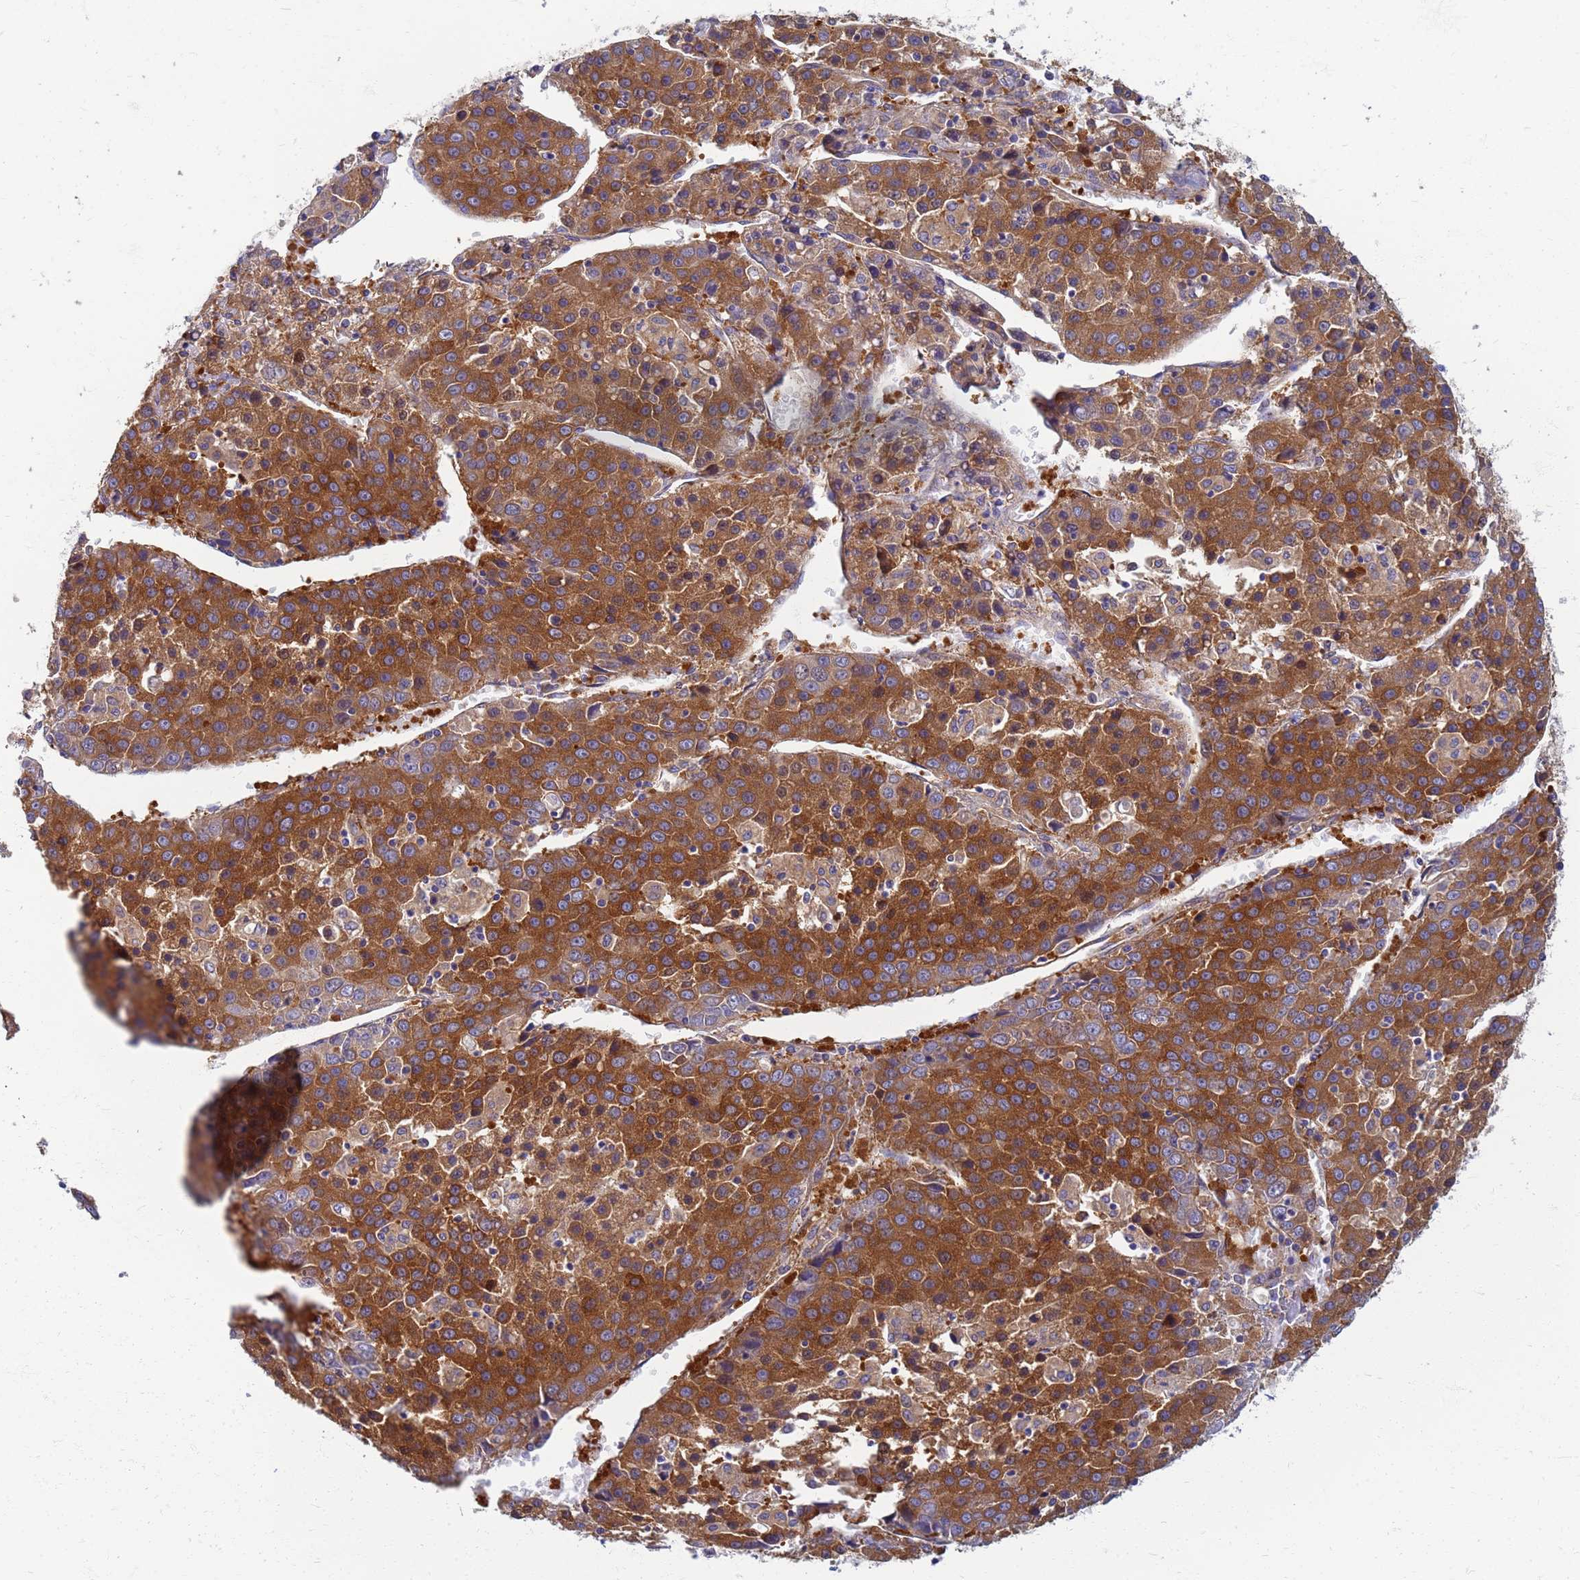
{"staining": {"intensity": "strong", "quantity": ">75%", "location": "cytoplasmic/membranous"}, "tissue": "liver cancer", "cell_type": "Tumor cells", "image_type": "cancer", "snomed": [{"axis": "morphology", "description": "Carcinoma, Hepatocellular, NOS"}, {"axis": "topography", "description": "Liver"}], "caption": "IHC photomicrograph of neoplastic tissue: human hepatocellular carcinoma (liver) stained using IHC demonstrates high levels of strong protein expression localized specifically in the cytoplasmic/membranous of tumor cells, appearing as a cytoplasmic/membranous brown color.", "gene": "EEA1", "patient": {"sex": "male", "age": 55}}